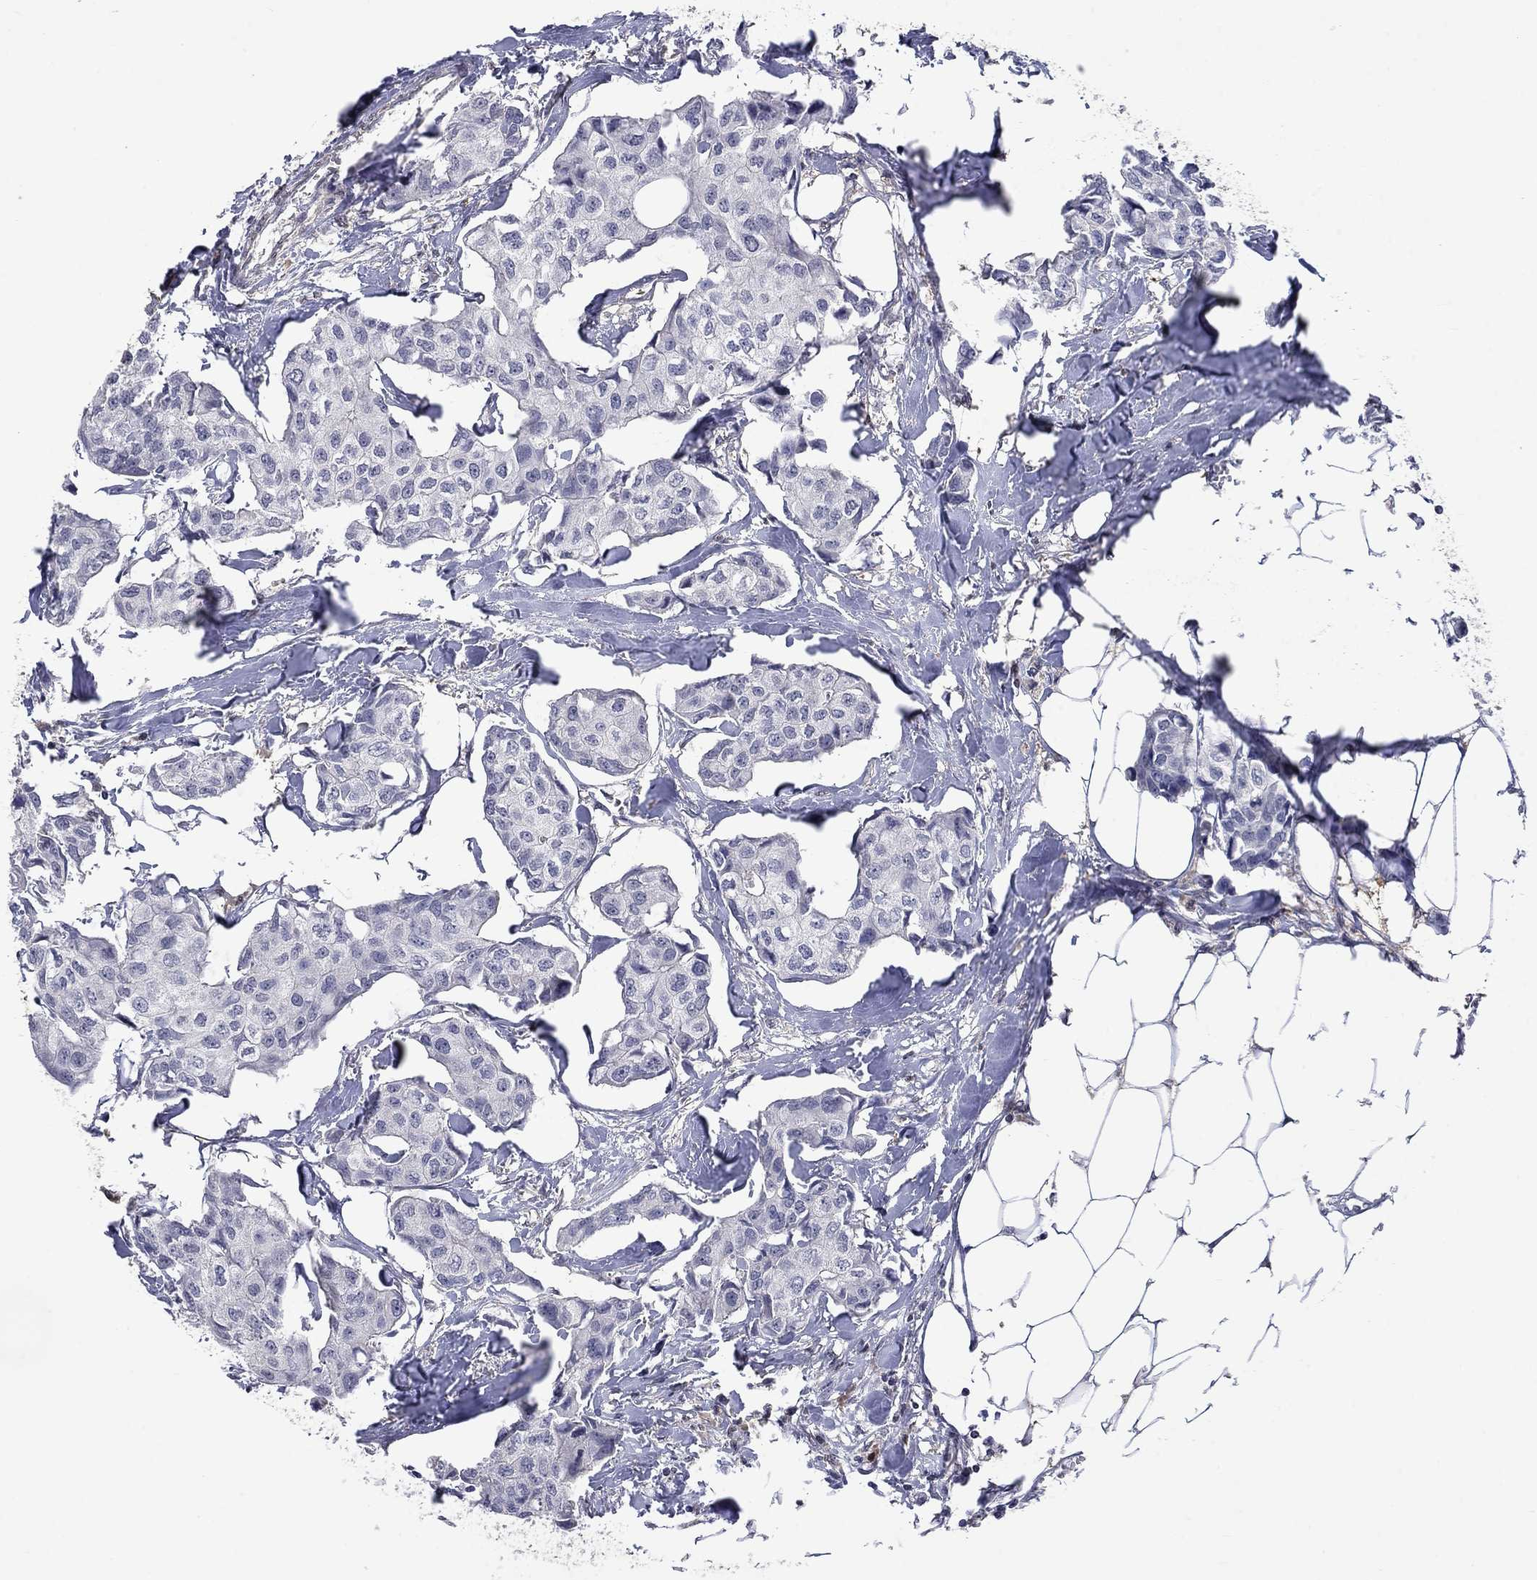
{"staining": {"intensity": "negative", "quantity": "none", "location": "none"}, "tissue": "breast cancer", "cell_type": "Tumor cells", "image_type": "cancer", "snomed": [{"axis": "morphology", "description": "Duct carcinoma"}, {"axis": "topography", "description": "Breast"}], "caption": "There is no significant expression in tumor cells of invasive ductal carcinoma (breast).", "gene": "CBR1", "patient": {"sex": "female", "age": 80}}